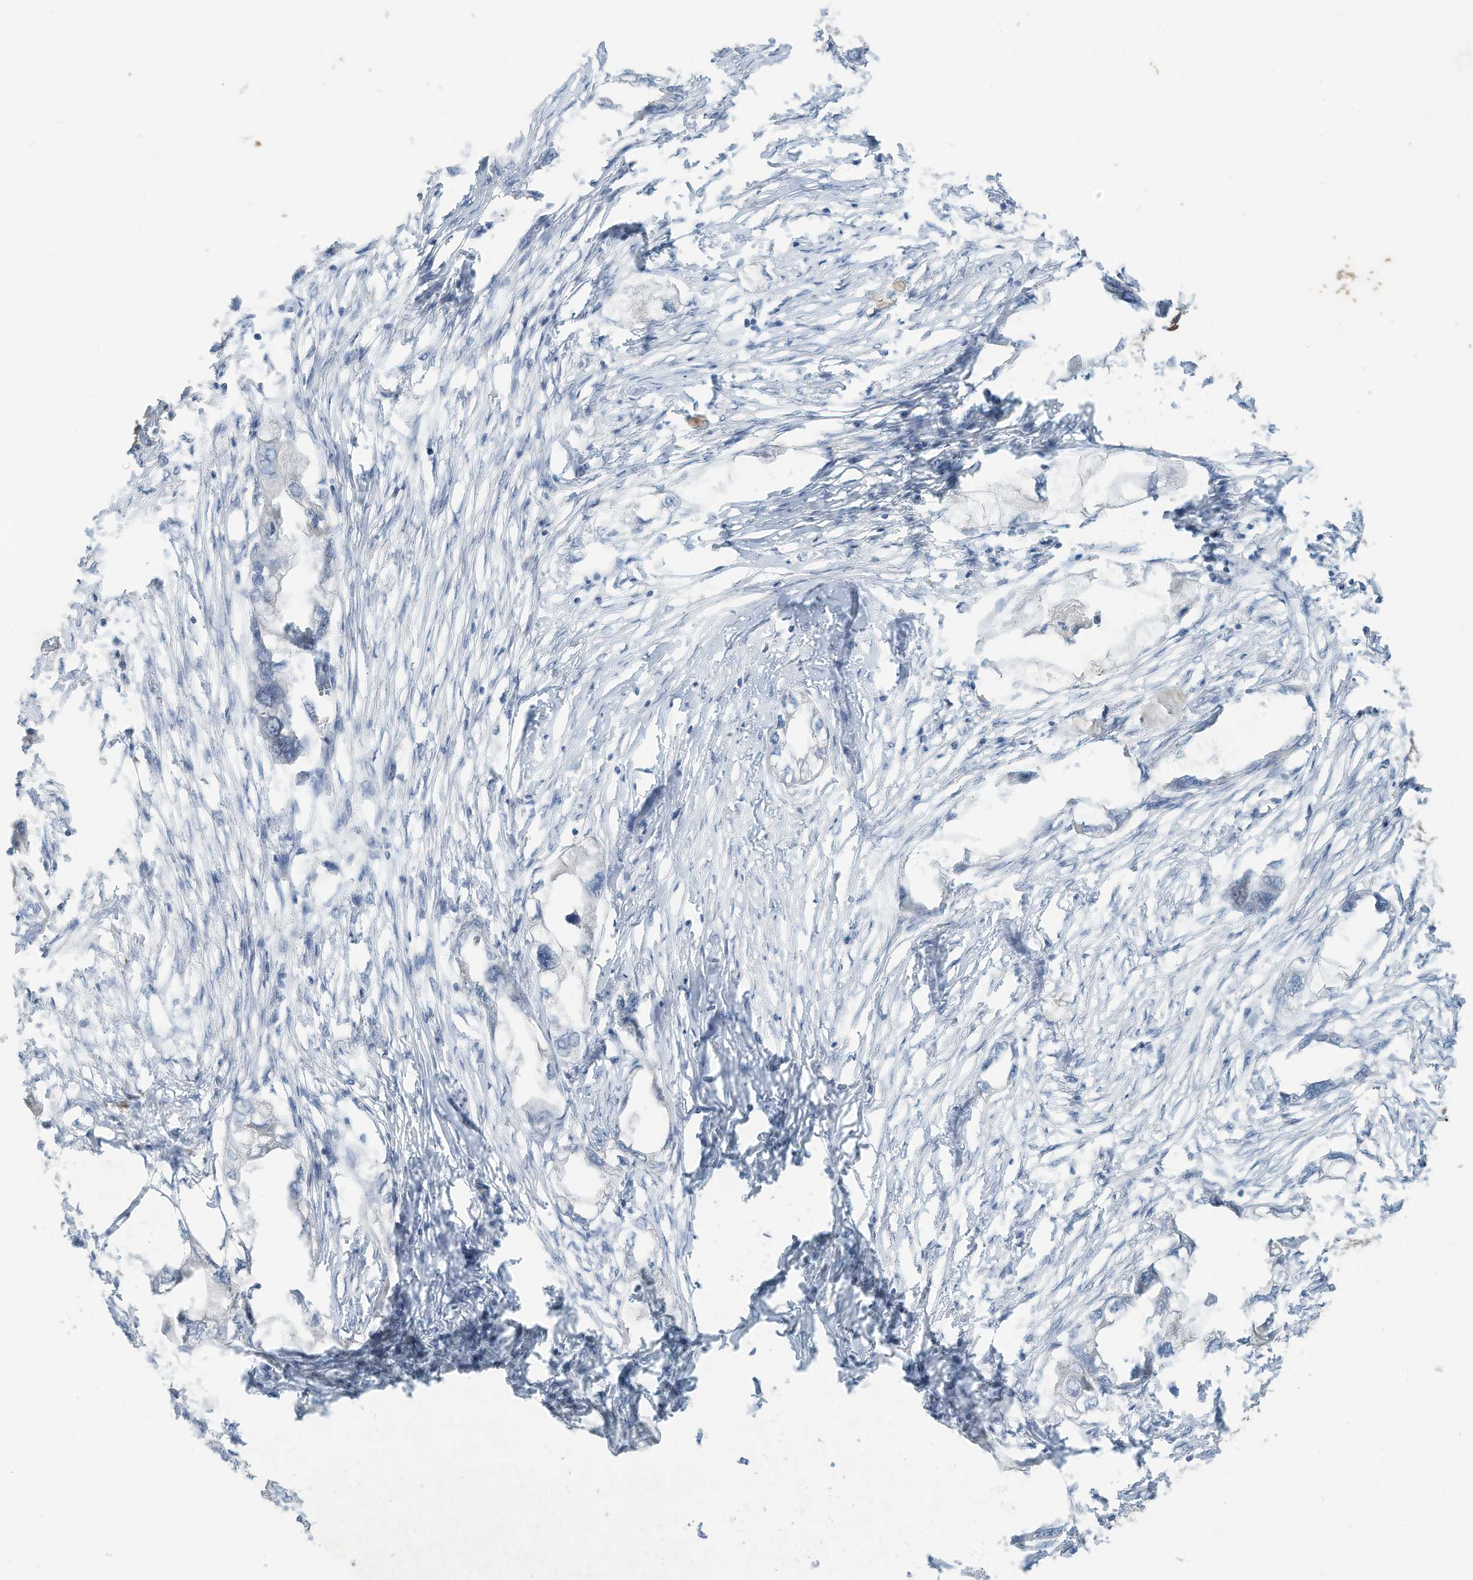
{"staining": {"intensity": "negative", "quantity": "none", "location": "none"}, "tissue": "endometrial cancer", "cell_type": "Tumor cells", "image_type": "cancer", "snomed": [{"axis": "morphology", "description": "Adenocarcinoma, NOS"}, {"axis": "morphology", "description": "Adenocarcinoma, metastatic, NOS"}, {"axis": "topography", "description": "Adipose tissue"}, {"axis": "topography", "description": "Endometrium"}], "caption": "Immunohistochemistry (IHC) photomicrograph of endometrial cancer (adenocarcinoma) stained for a protein (brown), which reveals no staining in tumor cells.", "gene": "SCGB1D2", "patient": {"sex": "female", "age": 67}}